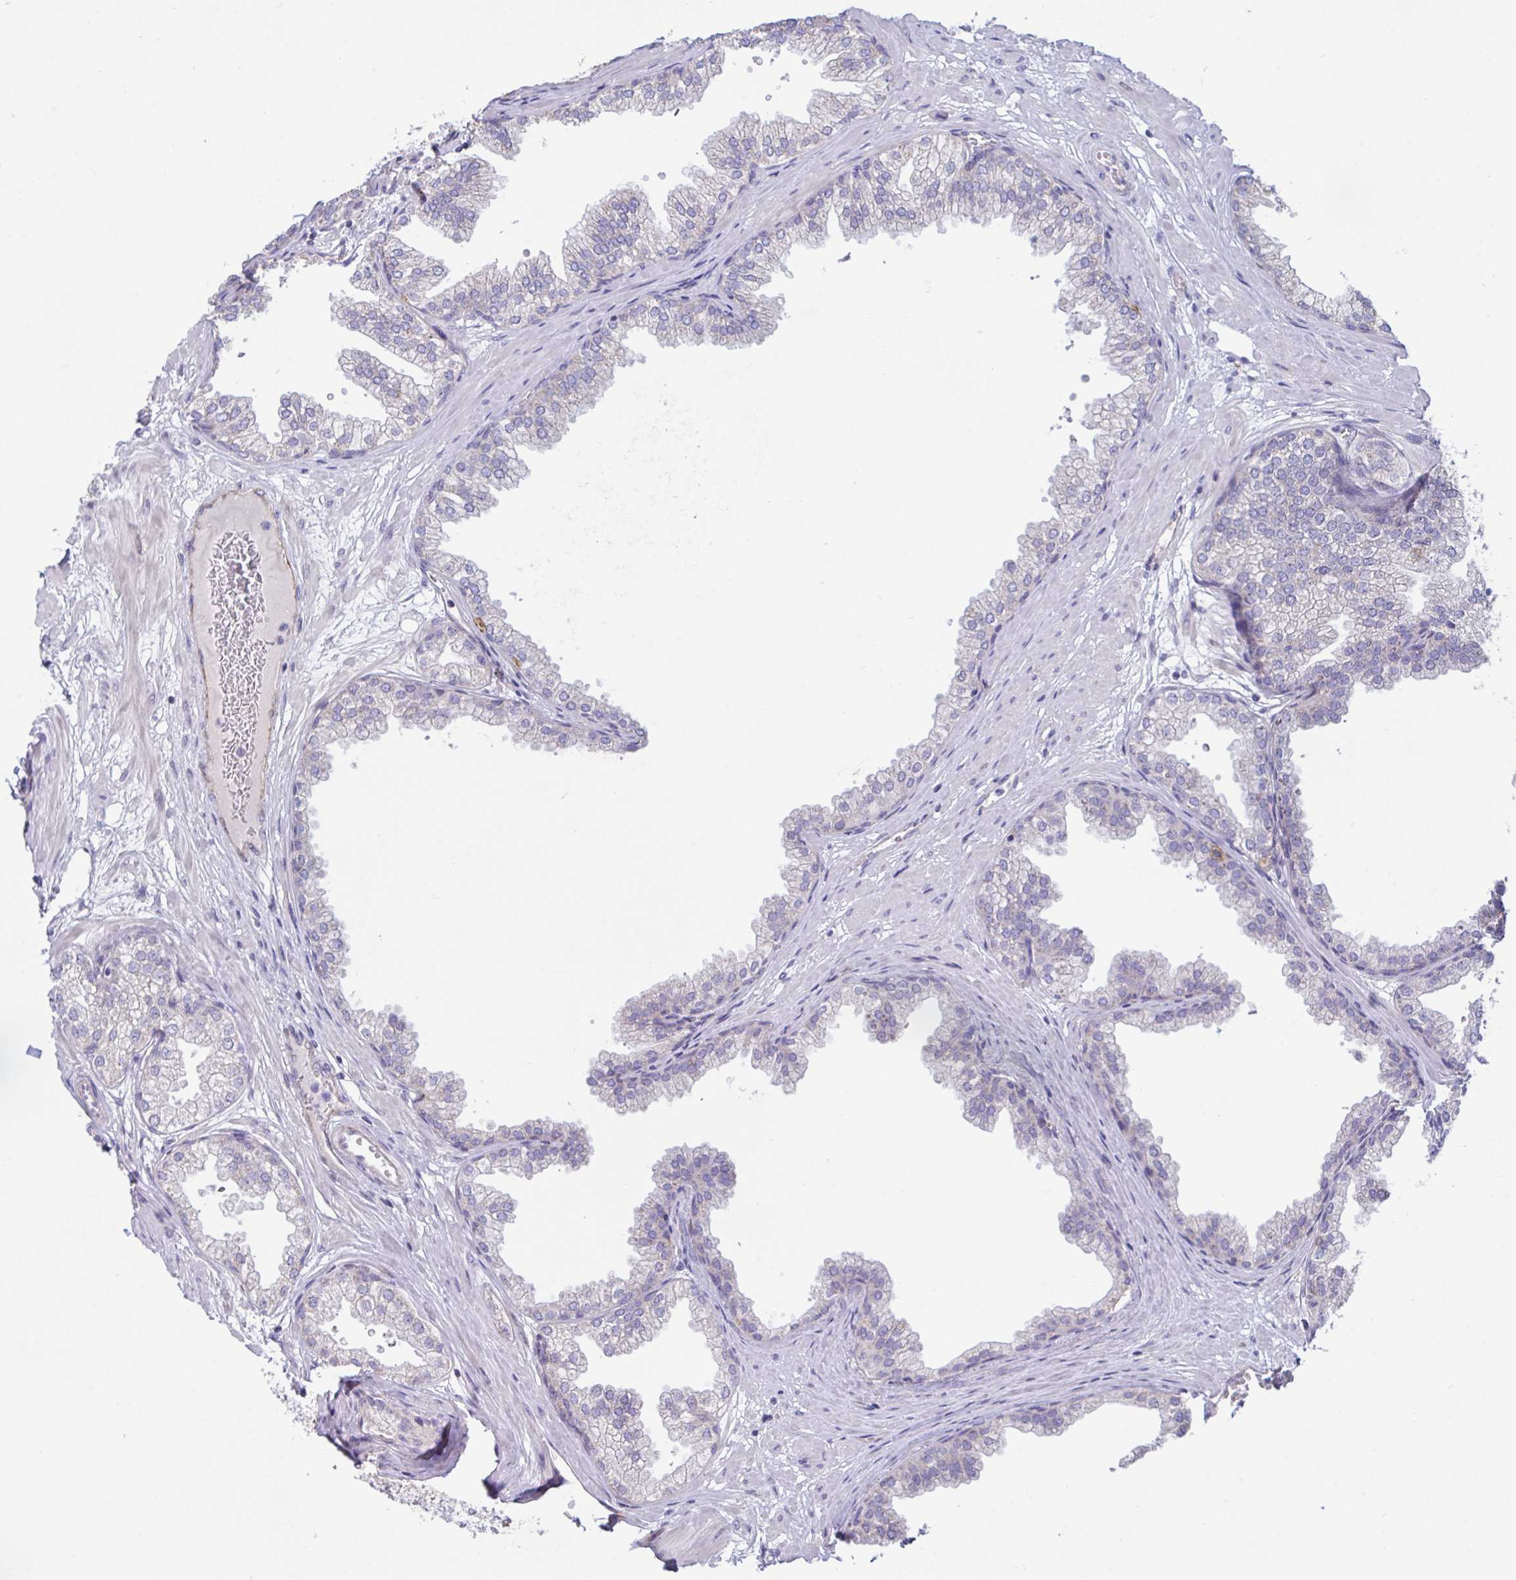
{"staining": {"intensity": "negative", "quantity": "none", "location": "none"}, "tissue": "prostate", "cell_type": "Glandular cells", "image_type": "normal", "snomed": [{"axis": "morphology", "description": "Normal tissue, NOS"}, {"axis": "topography", "description": "Prostate"}], "caption": "A high-resolution micrograph shows IHC staining of normal prostate, which displays no significant positivity in glandular cells.", "gene": "IL37", "patient": {"sex": "male", "age": 37}}